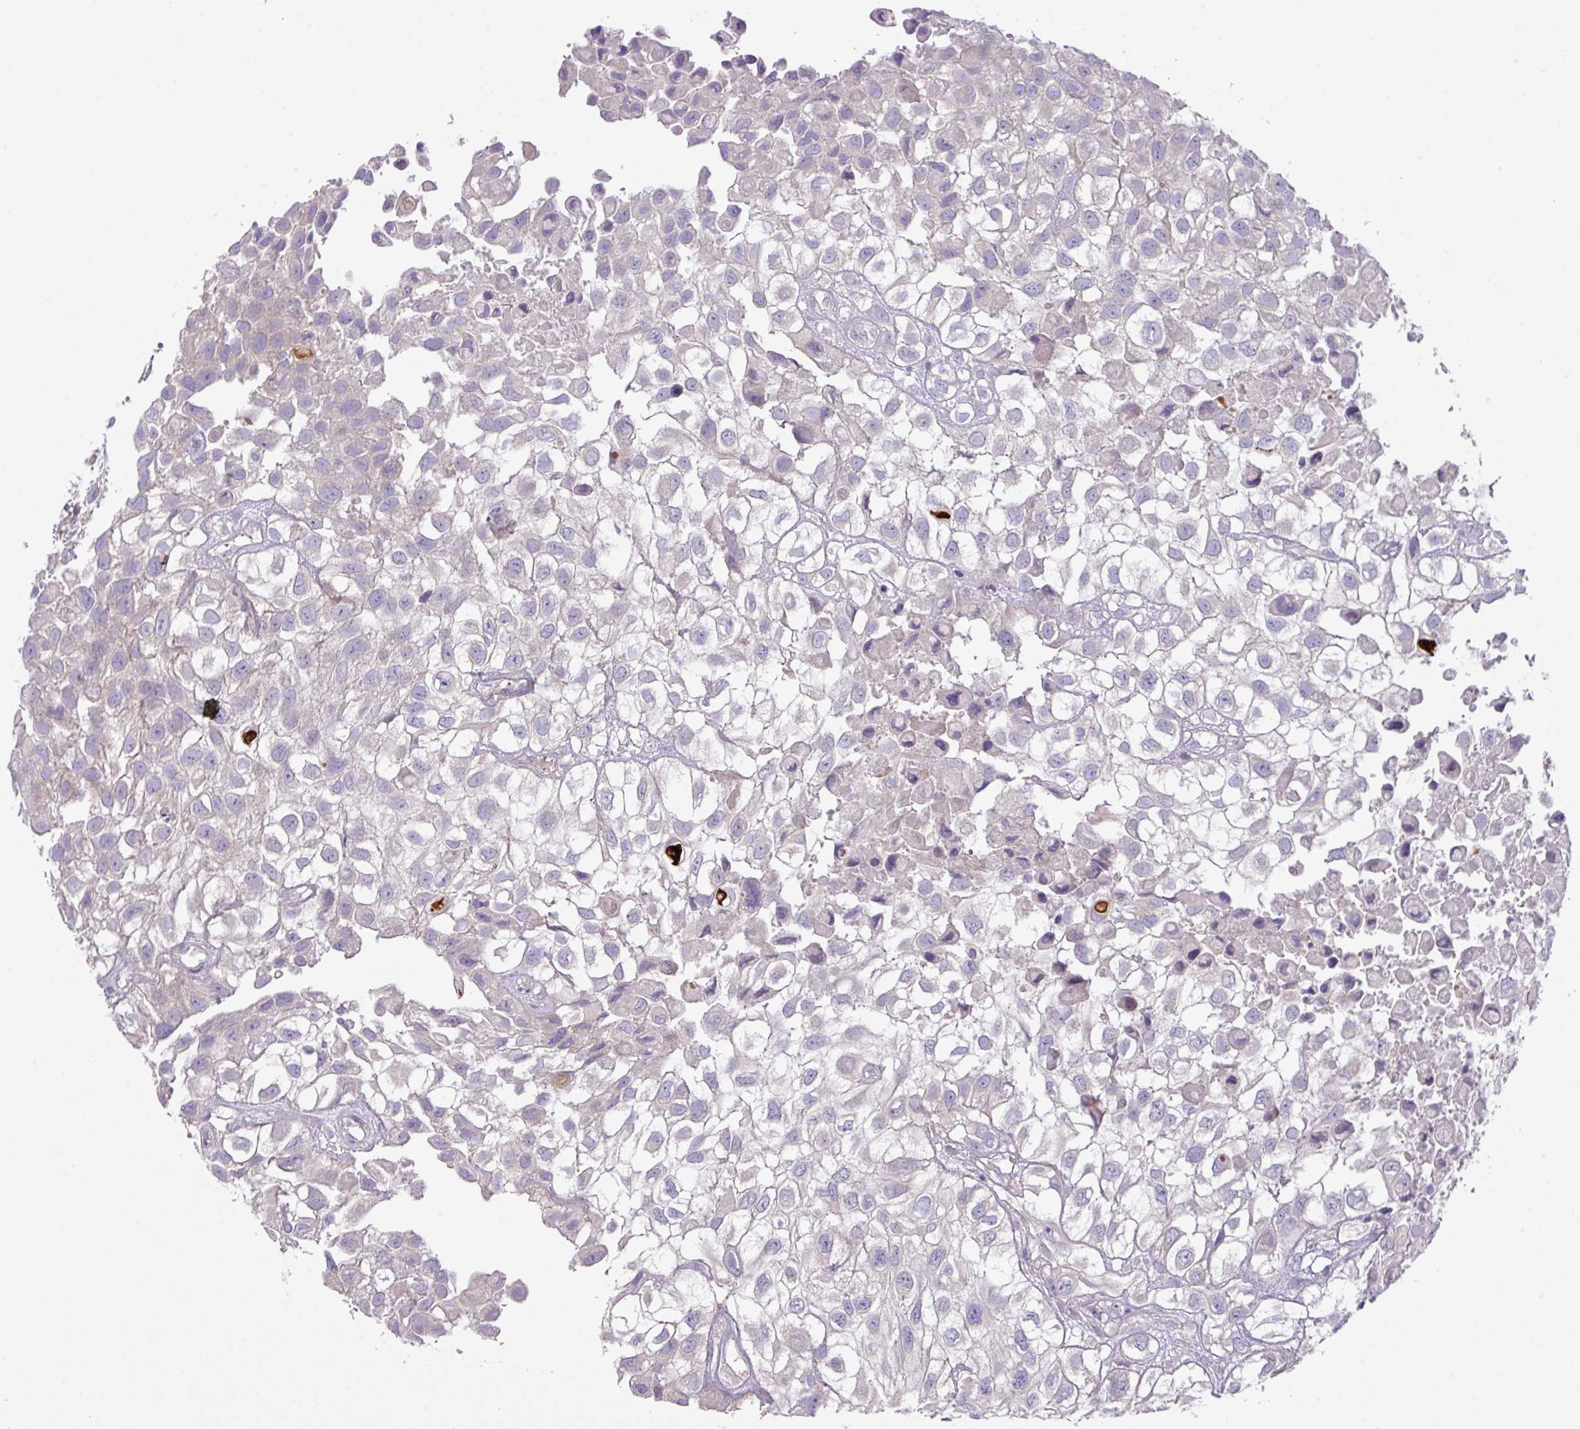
{"staining": {"intensity": "negative", "quantity": "none", "location": "none"}, "tissue": "urothelial cancer", "cell_type": "Tumor cells", "image_type": "cancer", "snomed": [{"axis": "morphology", "description": "Urothelial carcinoma, High grade"}, {"axis": "topography", "description": "Urinary bladder"}], "caption": "This is a image of IHC staining of urothelial cancer, which shows no staining in tumor cells.", "gene": "ZNF394", "patient": {"sex": "male", "age": 56}}